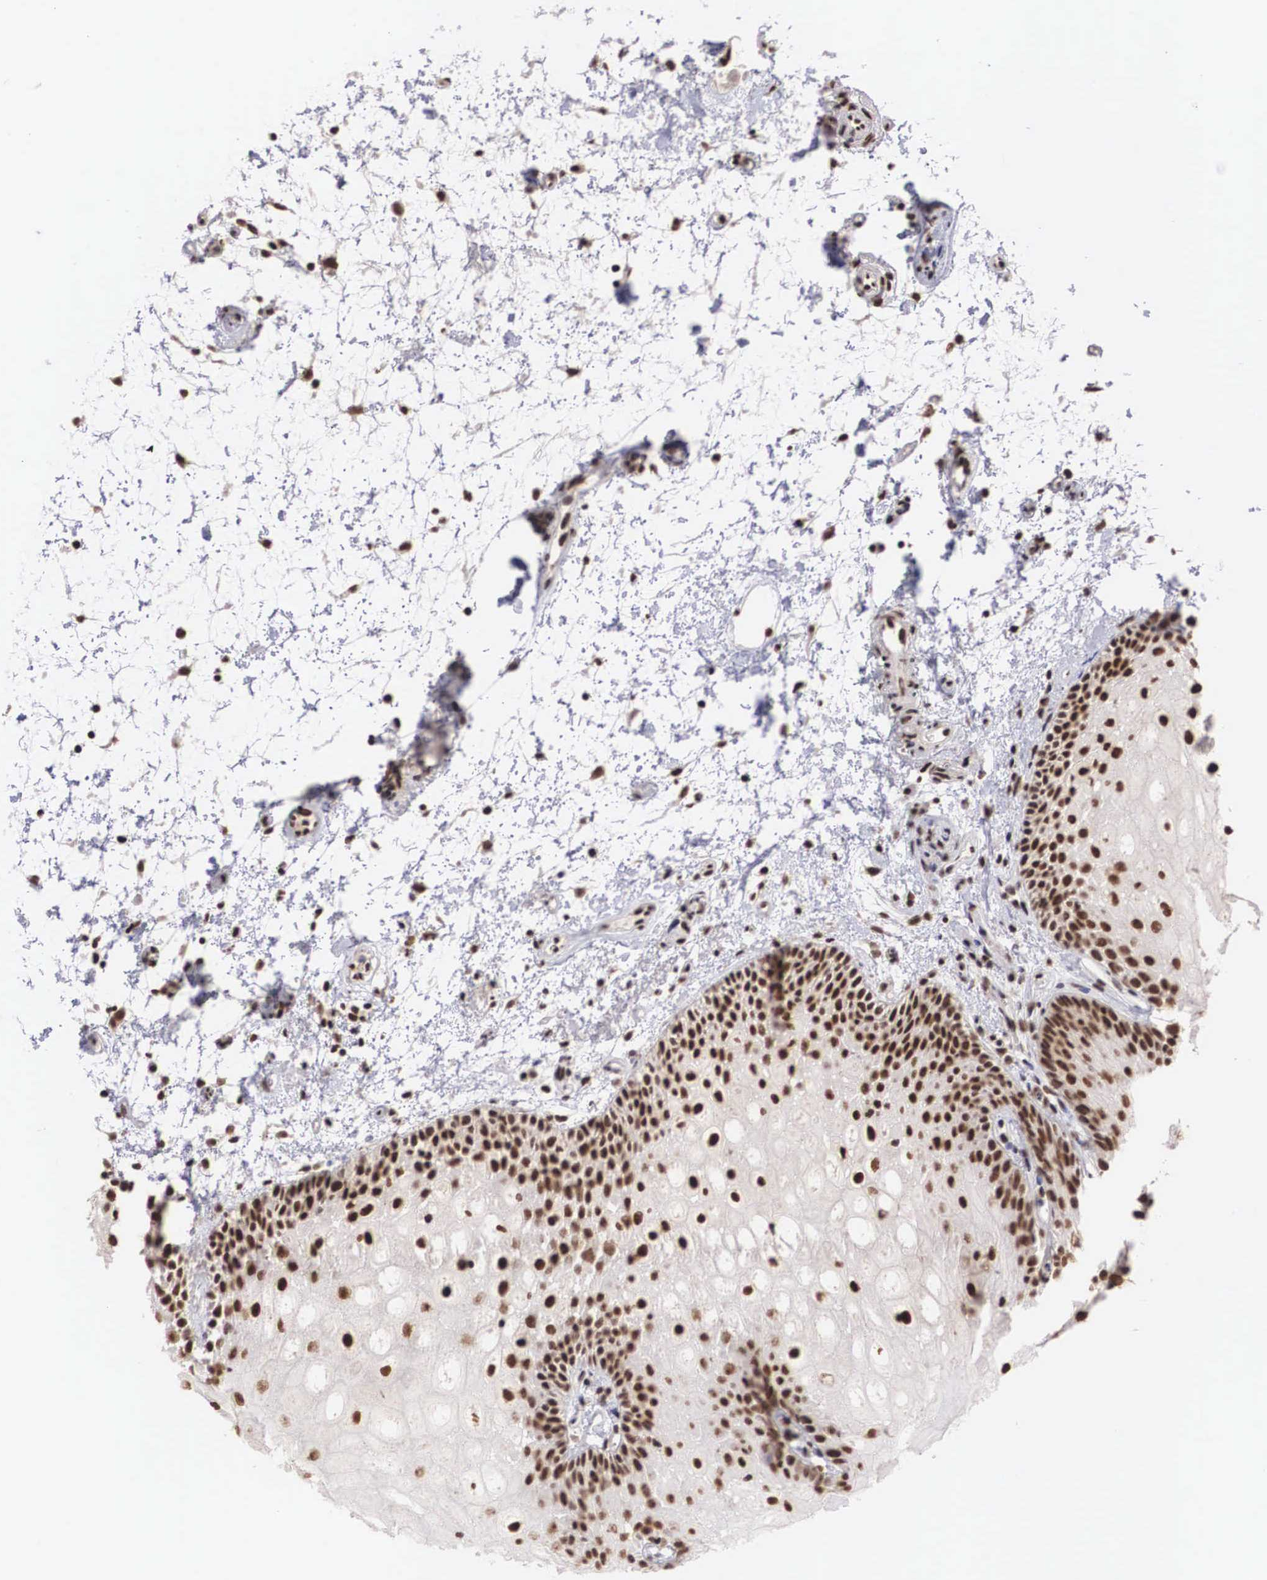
{"staining": {"intensity": "strong", "quantity": ">75%", "location": "nuclear"}, "tissue": "oral mucosa", "cell_type": "Squamous epithelial cells", "image_type": "normal", "snomed": [{"axis": "morphology", "description": "Normal tissue, NOS"}, {"axis": "topography", "description": "Oral tissue"}], "caption": "Protein staining reveals strong nuclear positivity in about >75% of squamous epithelial cells in benign oral mucosa.", "gene": "HTATSF1", "patient": {"sex": "female", "age": 79}}